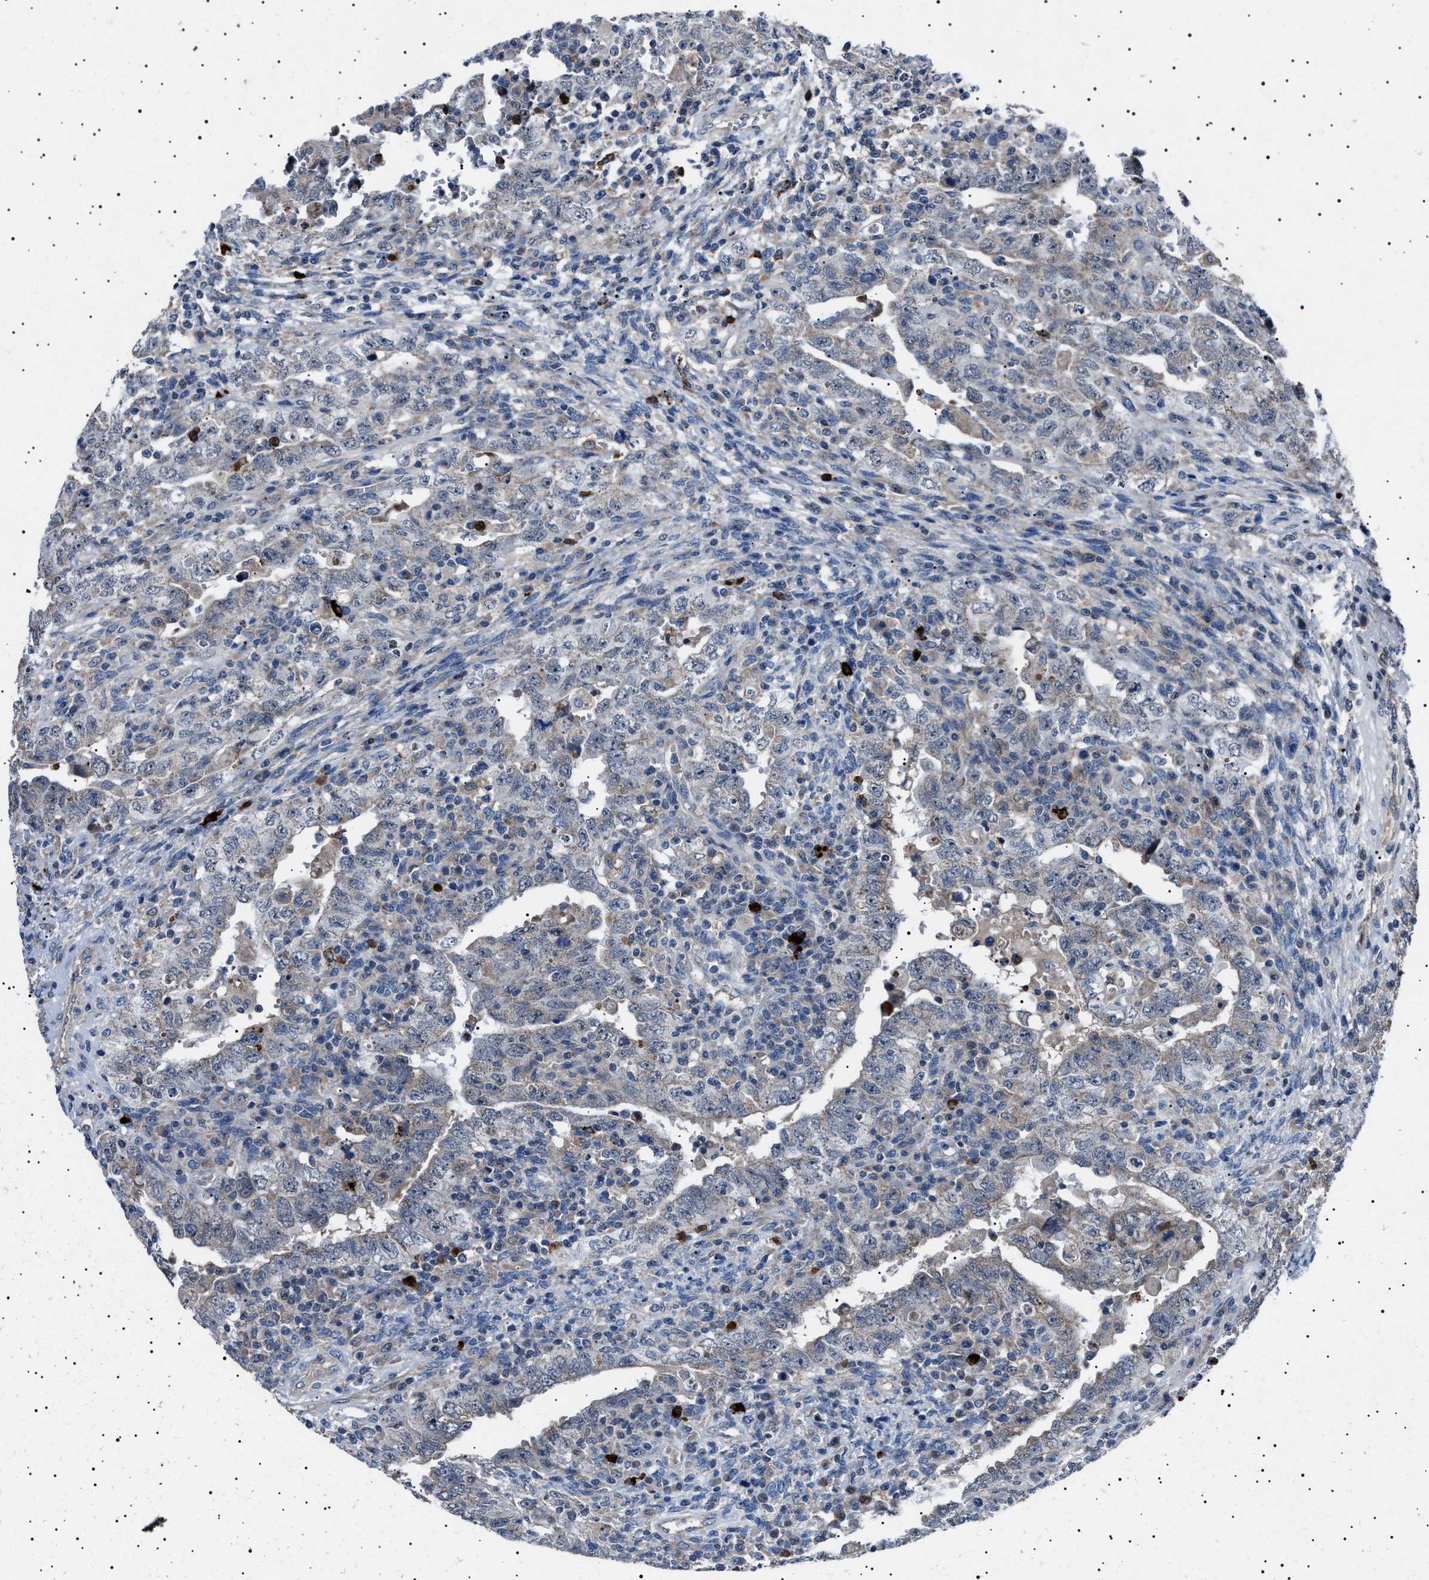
{"staining": {"intensity": "weak", "quantity": "<25%", "location": "cytoplasmic/membranous"}, "tissue": "testis cancer", "cell_type": "Tumor cells", "image_type": "cancer", "snomed": [{"axis": "morphology", "description": "Carcinoma, Embryonal, NOS"}, {"axis": "topography", "description": "Testis"}], "caption": "The image displays no significant staining in tumor cells of embryonal carcinoma (testis).", "gene": "PTRH1", "patient": {"sex": "male", "age": 26}}